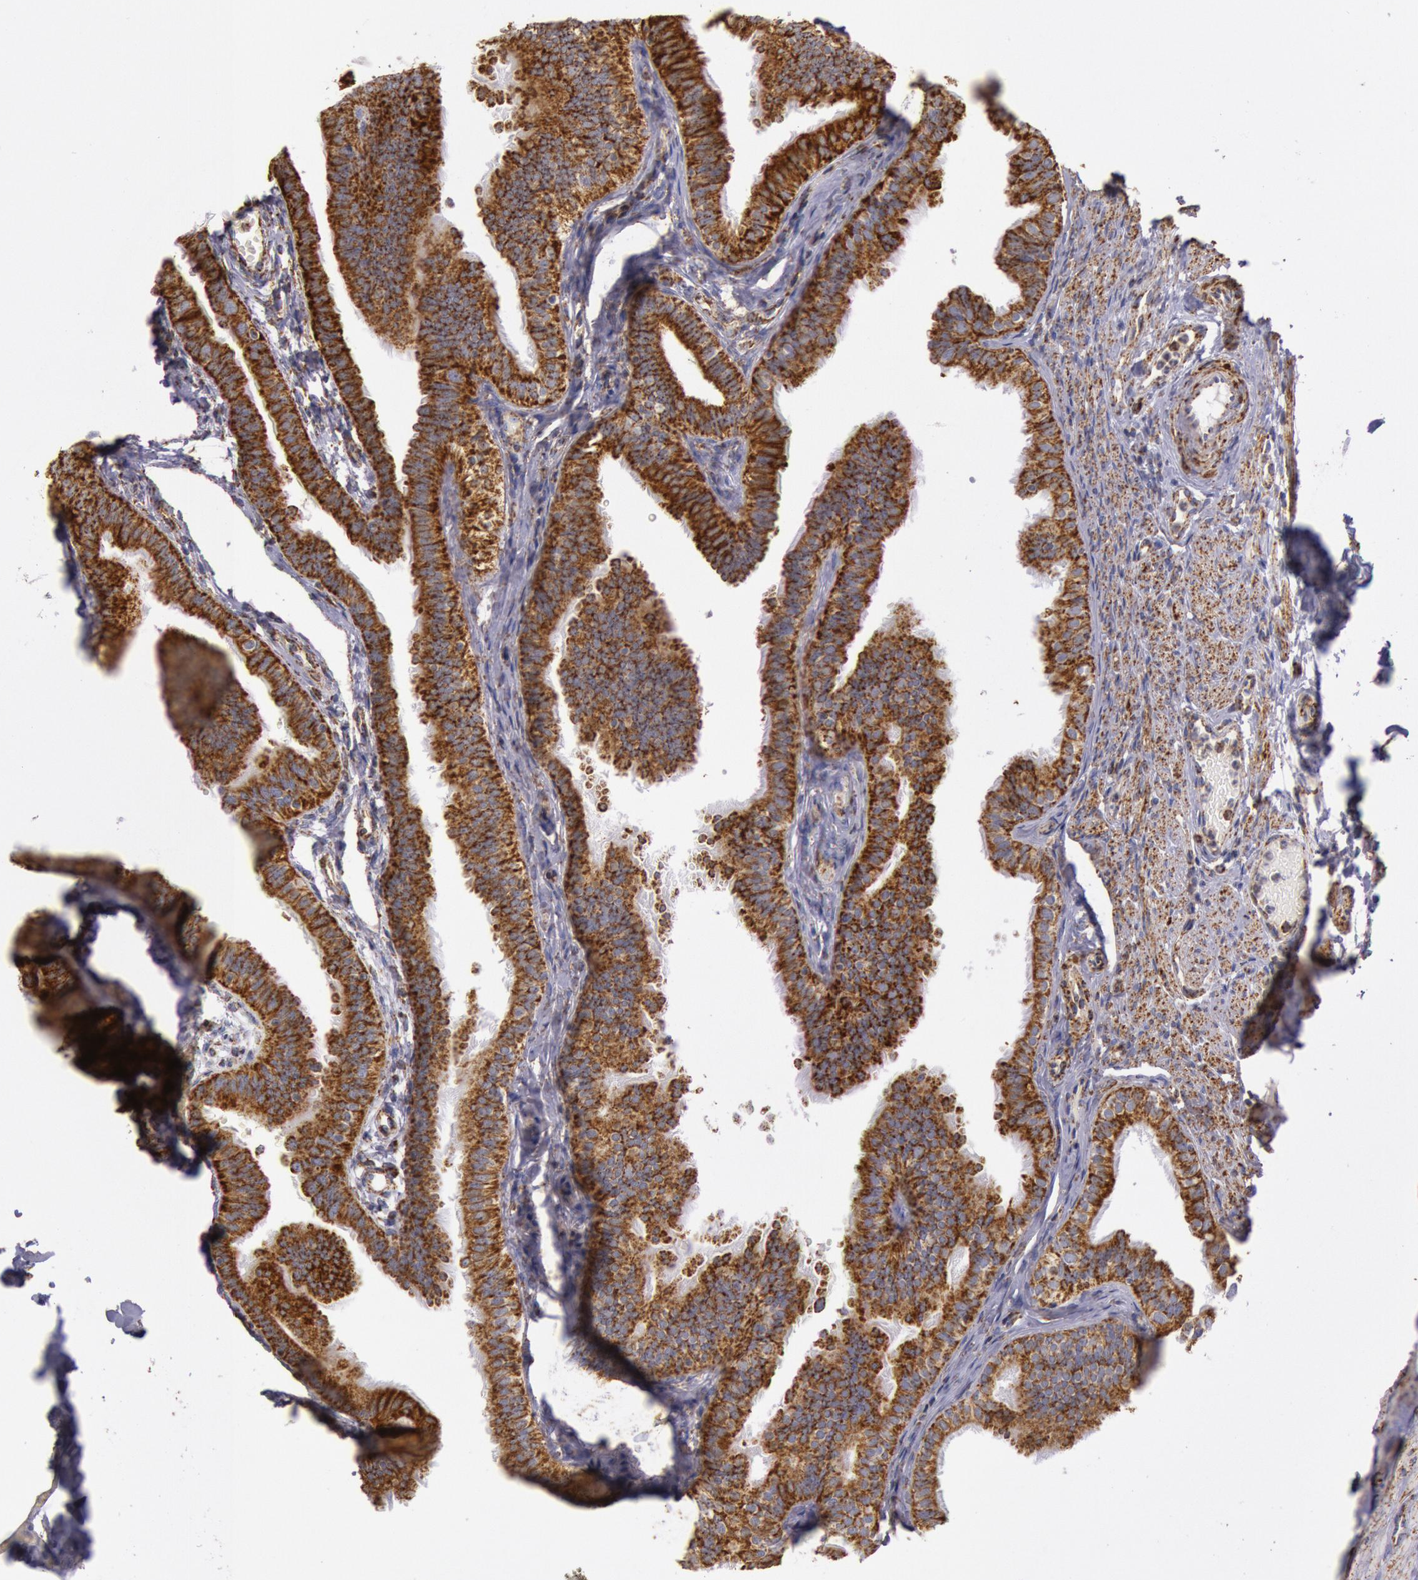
{"staining": {"intensity": "strong", "quantity": ">75%", "location": "cytoplasmic/membranous"}, "tissue": "fallopian tube", "cell_type": "Glandular cells", "image_type": "normal", "snomed": [{"axis": "morphology", "description": "Normal tissue, NOS"}, {"axis": "morphology", "description": "Dermoid, NOS"}, {"axis": "topography", "description": "Fallopian tube"}], "caption": "Immunohistochemistry of benign fallopian tube reveals high levels of strong cytoplasmic/membranous expression in approximately >75% of glandular cells. (brown staining indicates protein expression, while blue staining denotes nuclei).", "gene": "CYC1", "patient": {"sex": "female", "age": 33}}